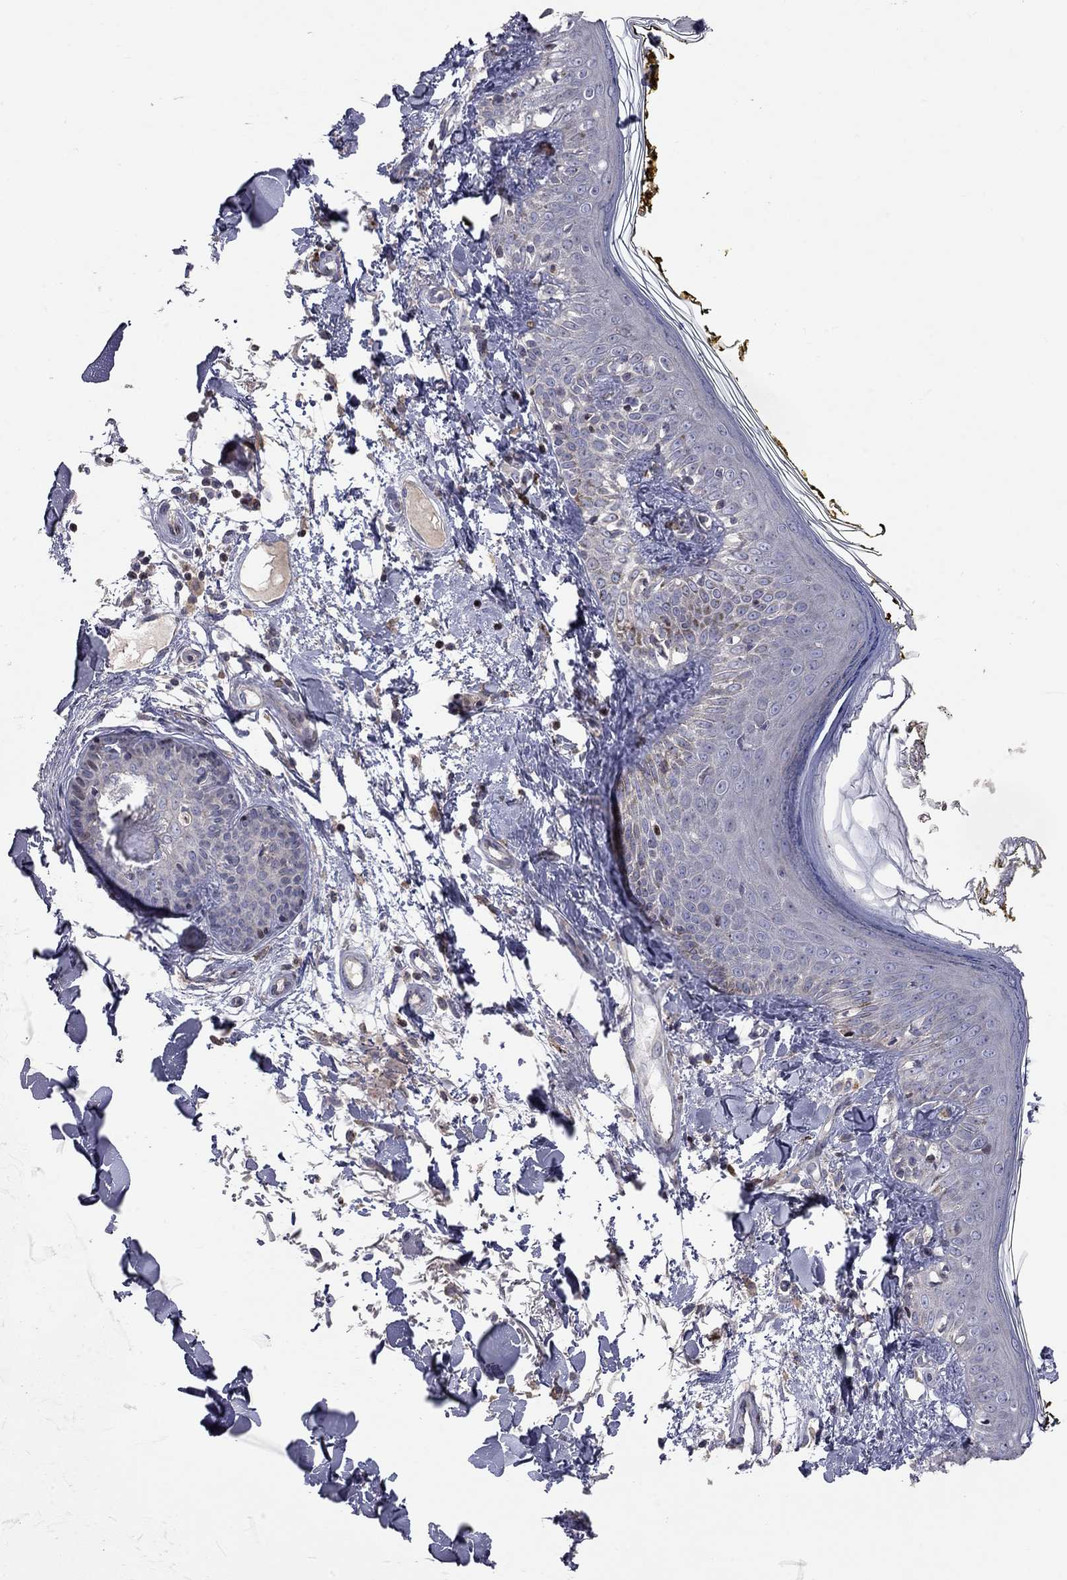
{"staining": {"intensity": "negative", "quantity": "none", "location": "none"}, "tissue": "skin", "cell_type": "Fibroblasts", "image_type": "normal", "snomed": [{"axis": "morphology", "description": "Normal tissue, NOS"}, {"axis": "topography", "description": "Skin"}], "caption": "Immunohistochemical staining of benign human skin demonstrates no significant expression in fibroblasts.", "gene": "ERN2", "patient": {"sex": "male", "age": 76}}